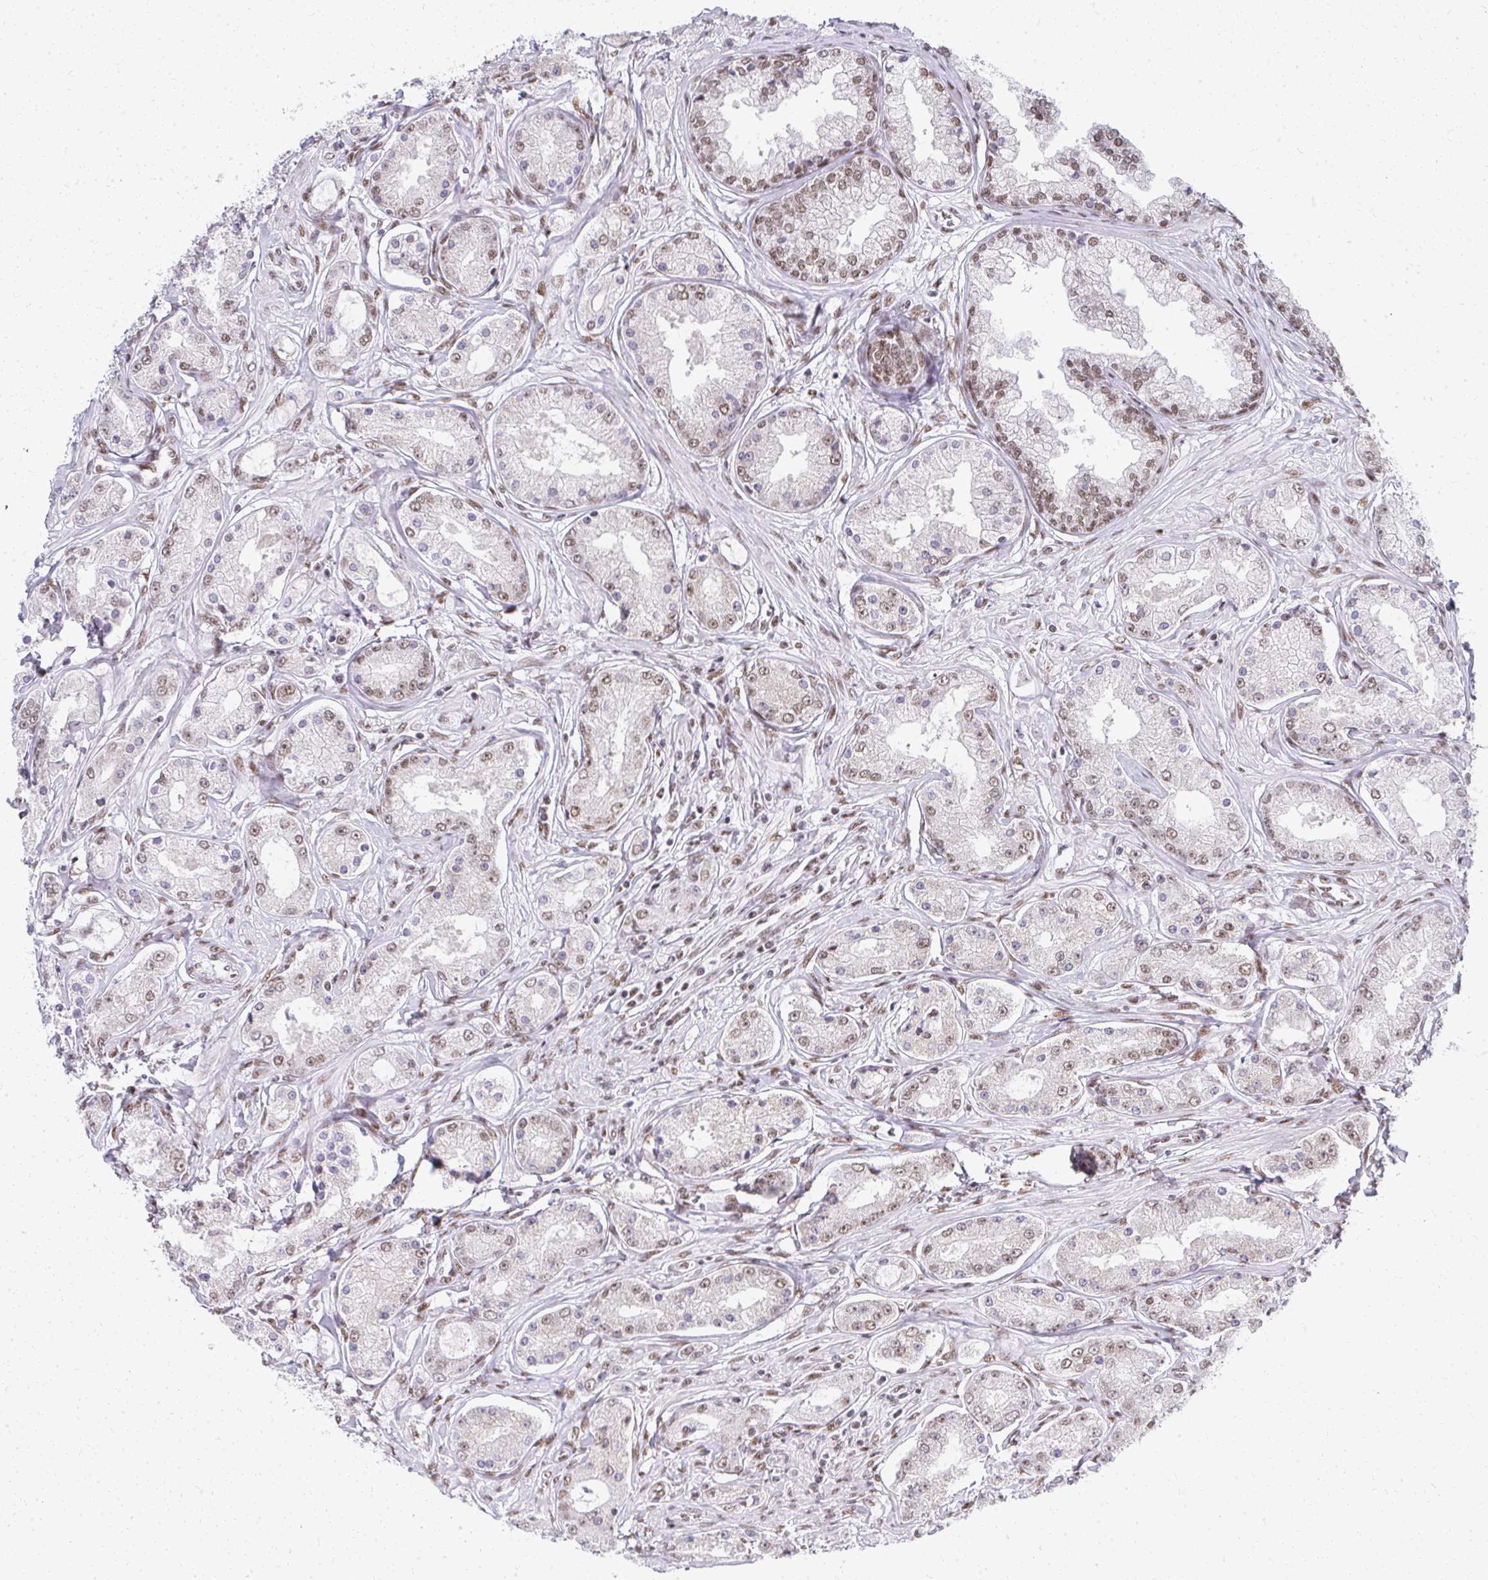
{"staining": {"intensity": "weak", "quantity": "25%-75%", "location": "nuclear"}, "tissue": "prostate cancer", "cell_type": "Tumor cells", "image_type": "cancer", "snomed": [{"axis": "morphology", "description": "Adenocarcinoma, High grade"}, {"axis": "topography", "description": "Prostate"}], "caption": "Tumor cells demonstrate weak nuclear expression in approximately 25%-75% of cells in prostate cancer.", "gene": "CREBBP", "patient": {"sex": "male", "age": 66}}